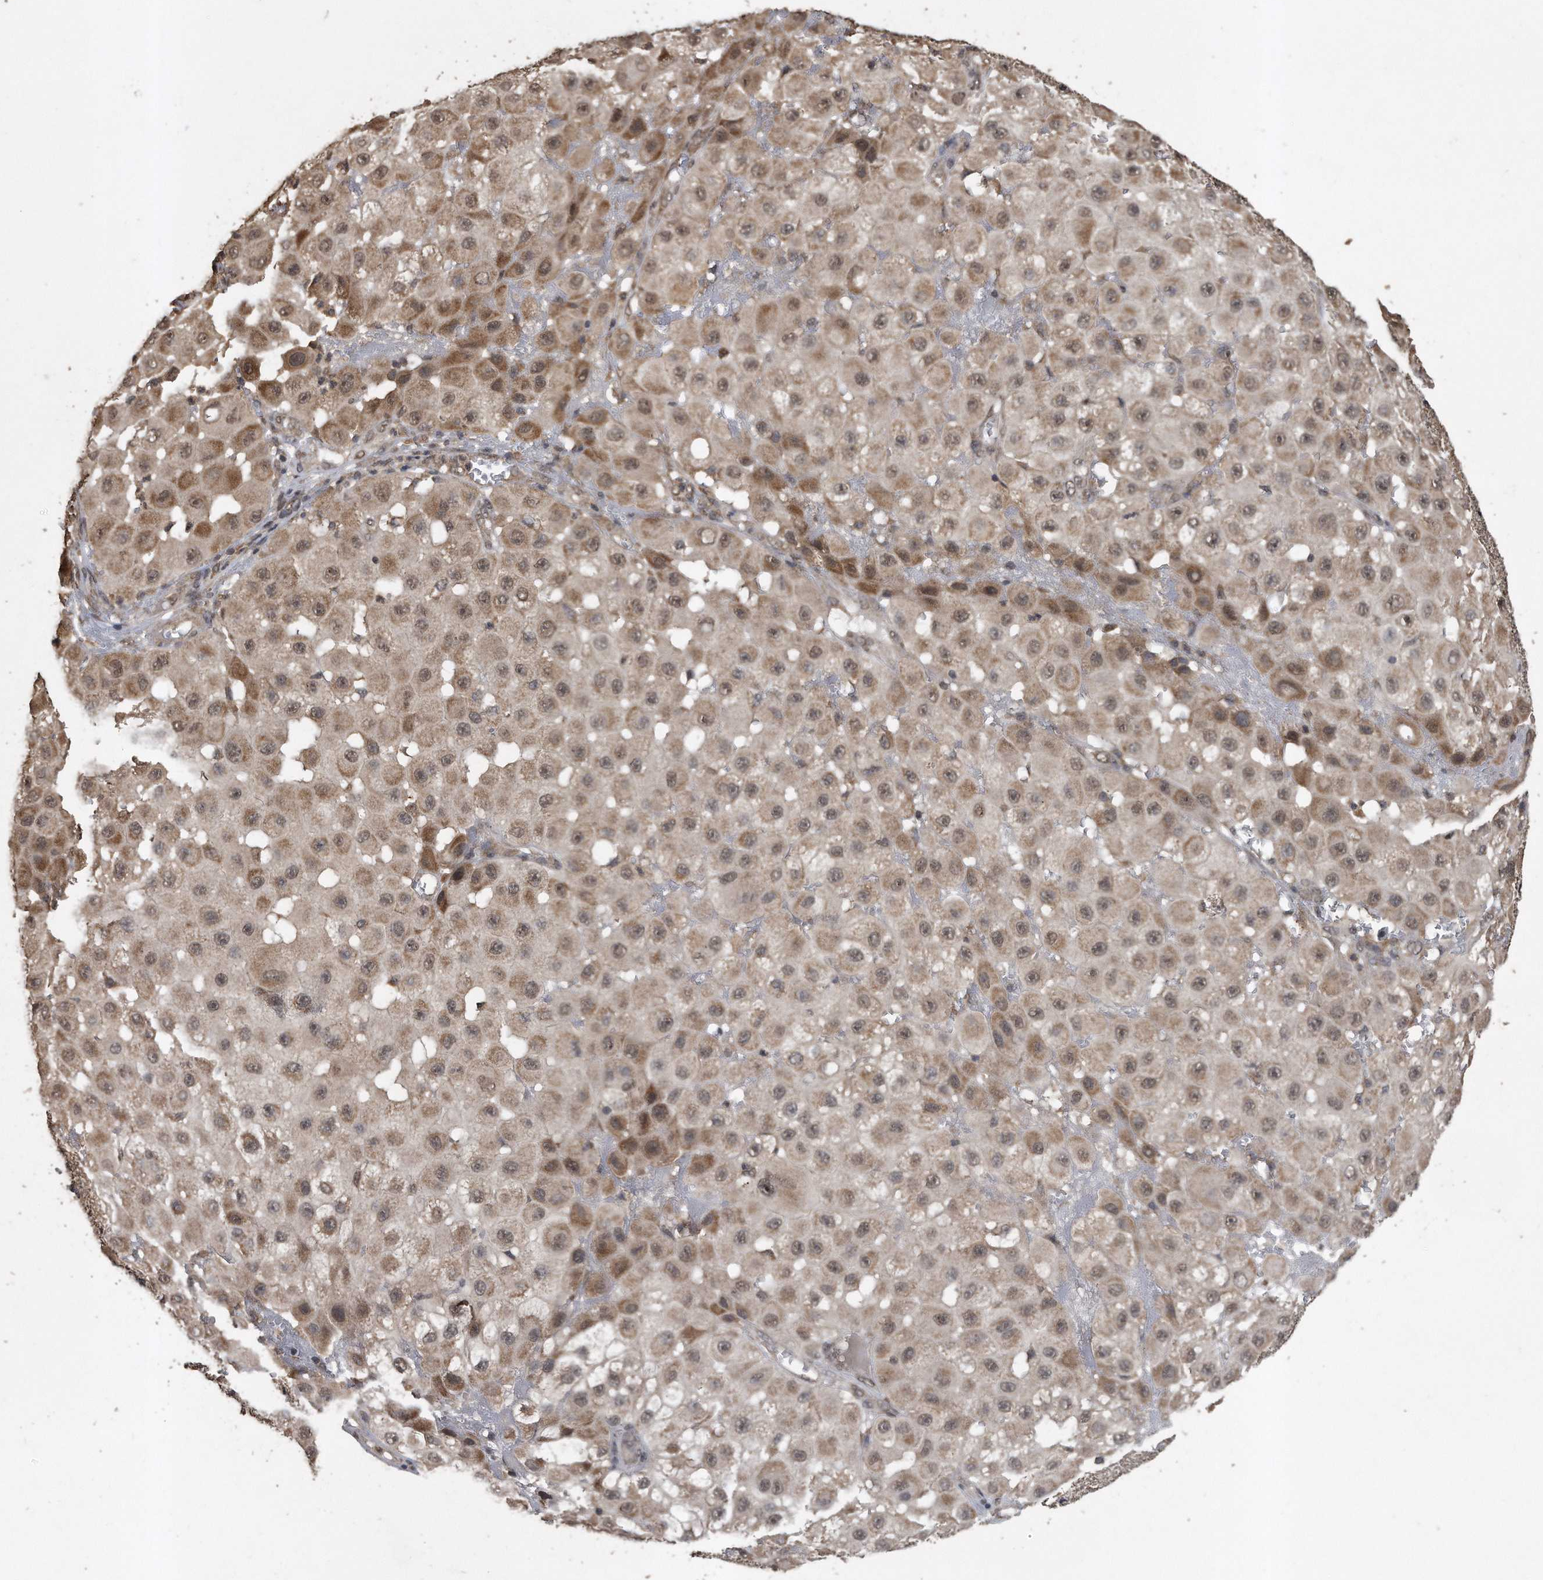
{"staining": {"intensity": "weak", "quantity": ">75%", "location": "cytoplasmic/membranous,nuclear"}, "tissue": "melanoma", "cell_type": "Tumor cells", "image_type": "cancer", "snomed": [{"axis": "morphology", "description": "Malignant melanoma, NOS"}, {"axis": "topography", "description": "Skin"}], "caption": "An image of melanoma stained for a protein exhibits weak cytoplasmic/membranous and nuclear brown staining in tumor cells.", "gene": "CRYZL1", "patient": {"sex": "female", "age": 81}}